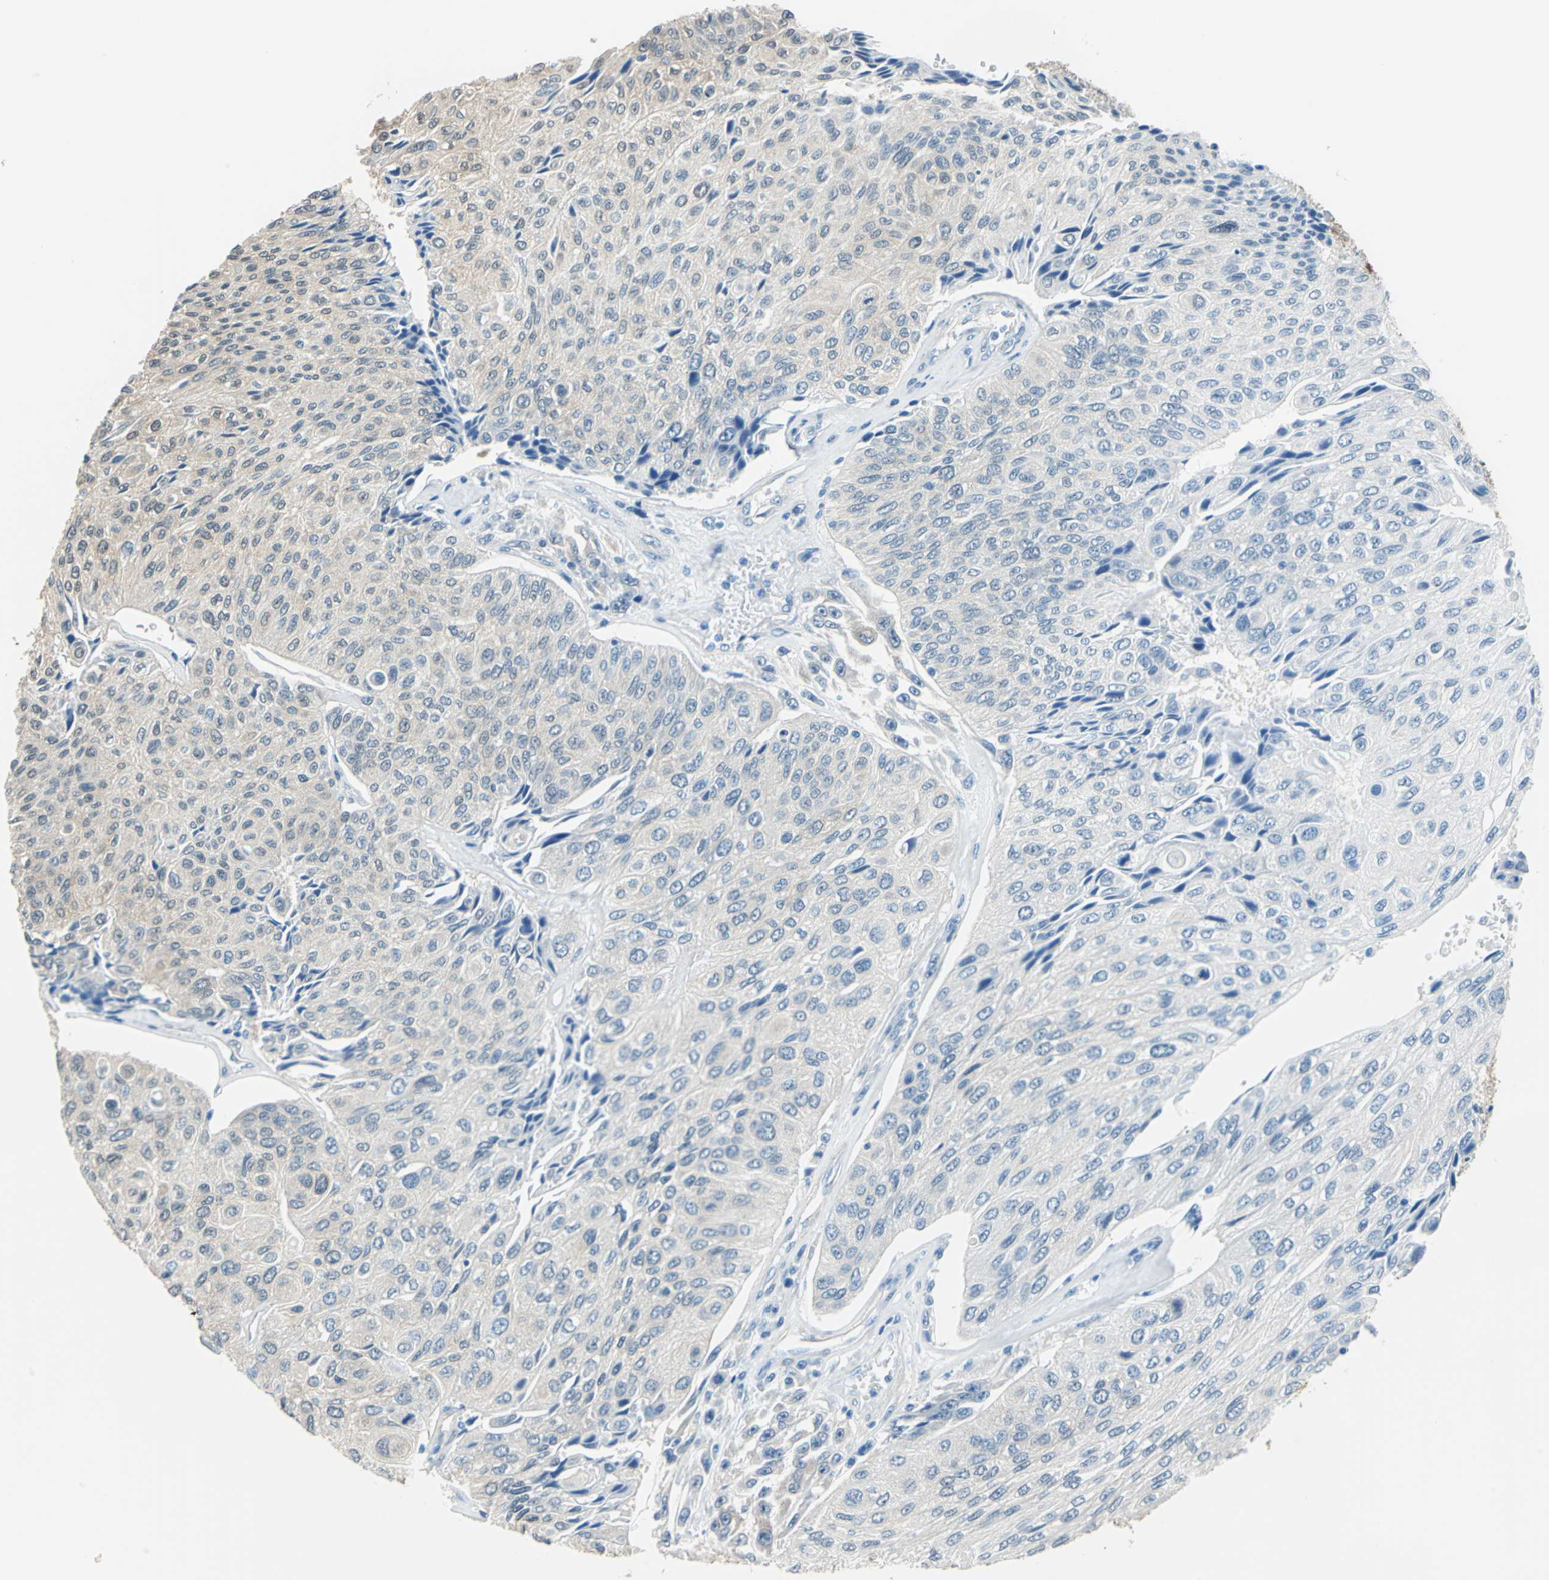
{"staining": {"intensity": "weak", "quantity": "<25%", "location": "cytoplasmic/membranous"}, "tissue": "urothelial cancer", "cell_type": "Tumor cells", "image_type": "cancer", "snomed": [{"axis": "morphology", "description": "Urothelial carcinoma, High grade"}, {"axis": "topography", "description": "Urinary bladder"}], "caption": "High-grade urothelial carcinoma was stained to show a protein in brown. There is no significant staining in tumor cells.", "gene": "FKBP4", "patient": {"sex": "male", "age": 66}}